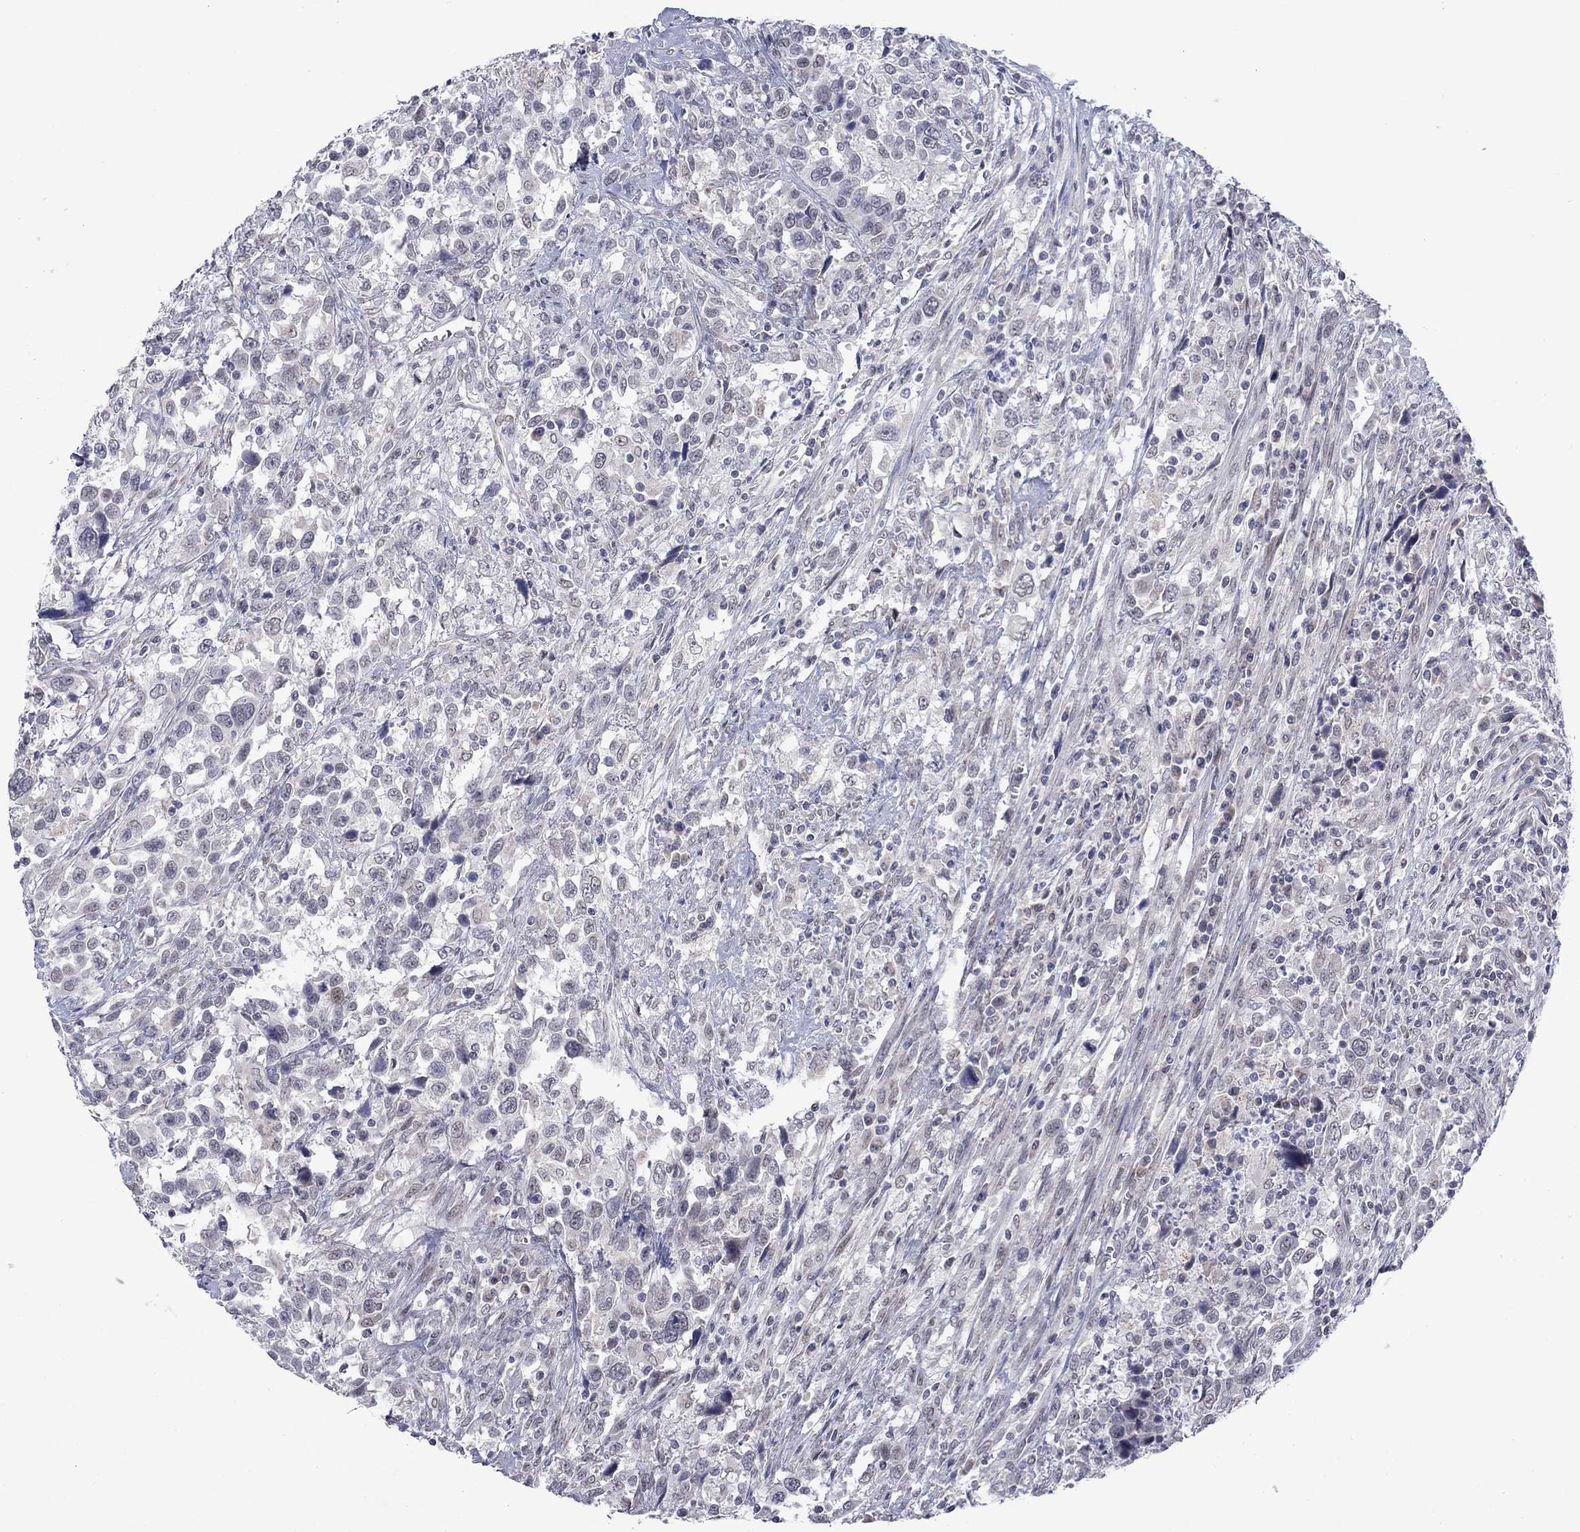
{"staining": {"intensity": "negative", "quantity": "none", "location": "none"}, "tissue": "urothelial cancer", "cell_type": "Tumor cells", "image_type": "cancer", "snomed": [{"axis": "morphology", "description": "Urothelial carcinoma, NOS"}, {"axis": "morphology", "description": "Urothelial carcinoma, High grade"}, {"axis": "topography", "description": "Urinary bladder"}], "caption": "Protein analysis of transitional cell carcinoma shows no significant positivity in tumor cells.", "gene": "KCNJ16", "patient": {"sex": "female", "age": 64}}